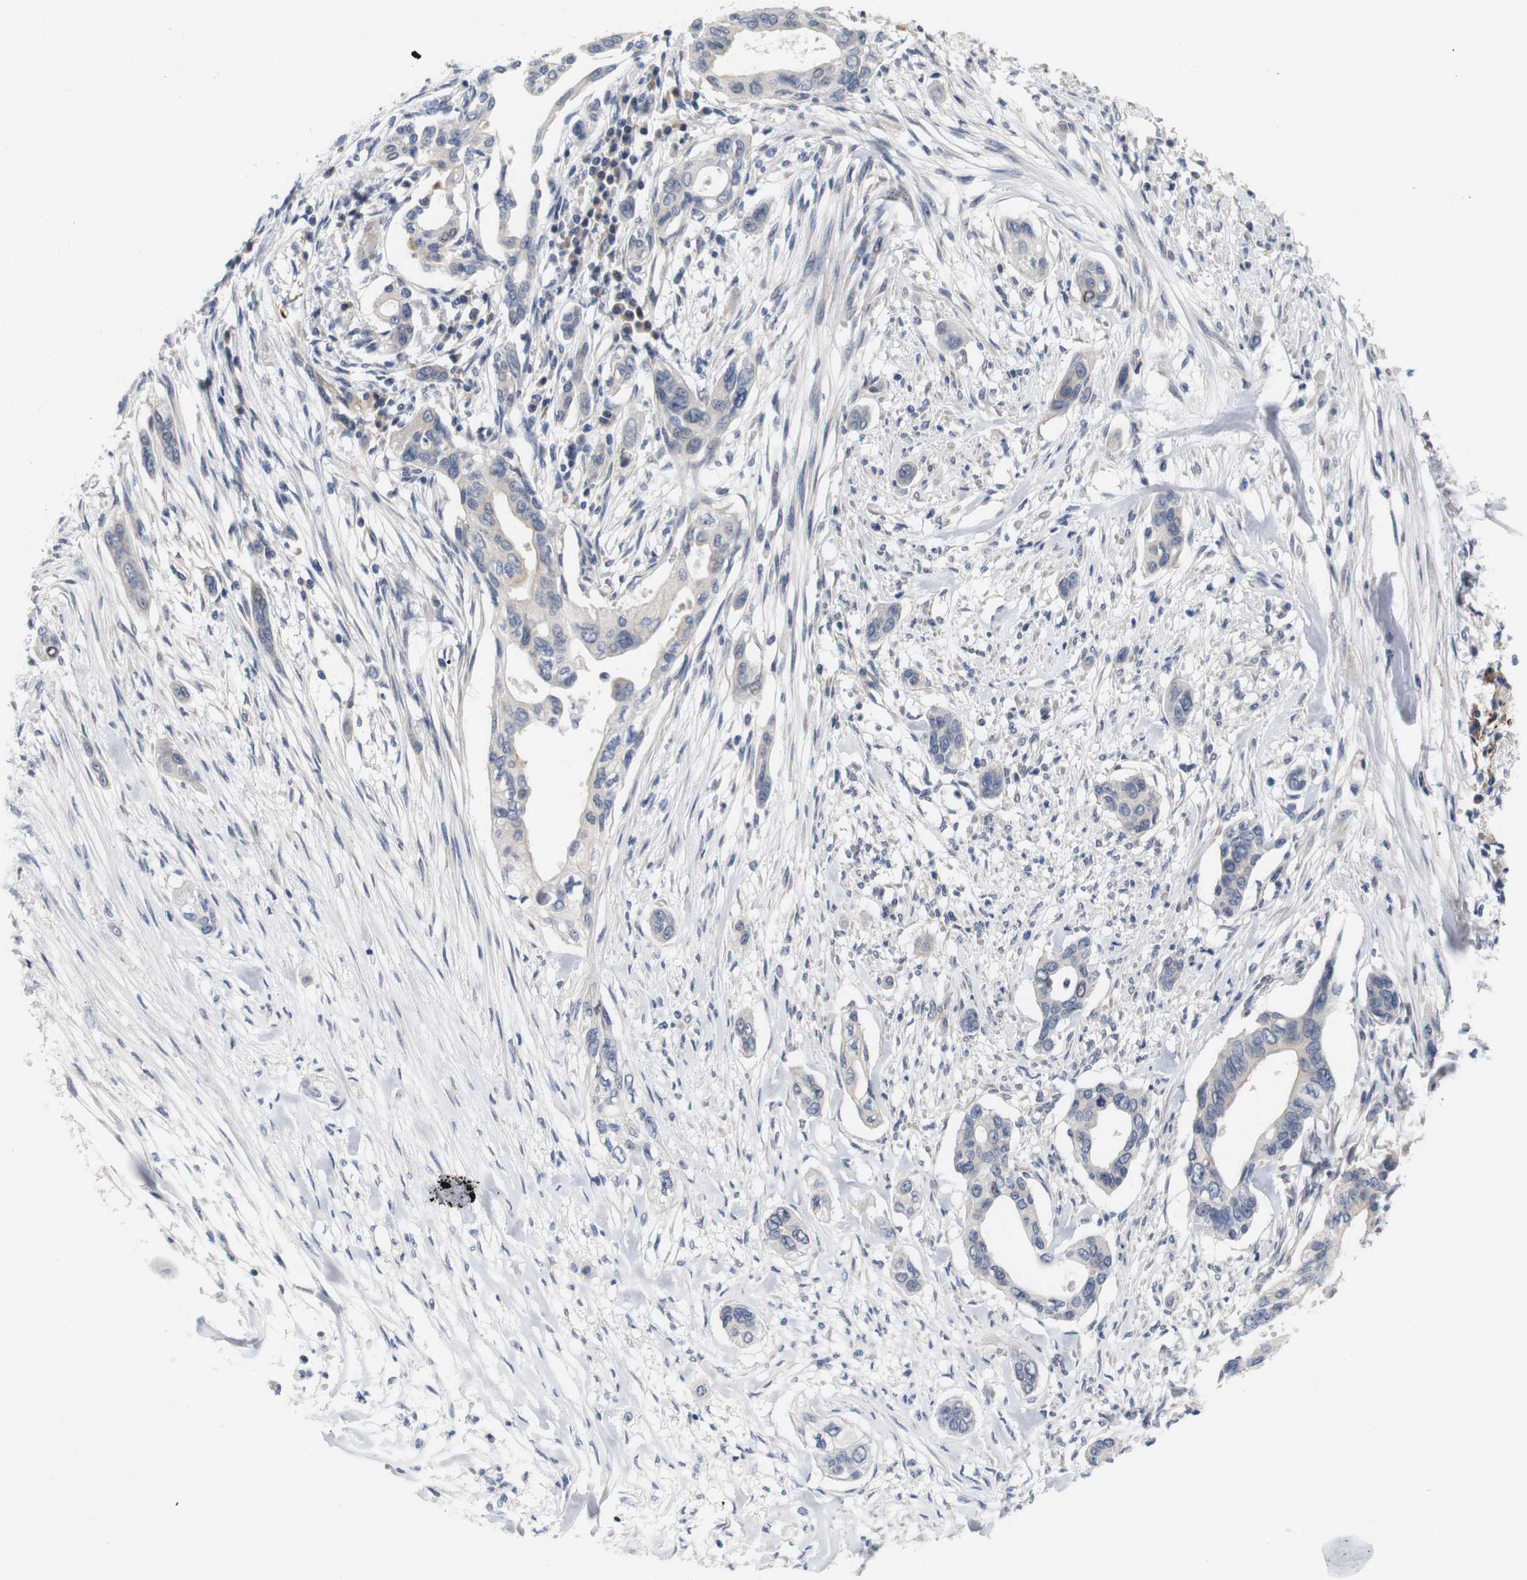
{"staining": {"intensity": "weak", "quantity": "<25%", "location": "cytoplasmic/membranous"}, "tissue": "pancreatic cancer", "cell_type": "Tumor cells", "image_type": "cancer", "snomed": [{"axis": "morphology", "description": "Adenocarcinoma, NOS"}, {"axis": "topography", "description": "Pancreas"}], "caption": "Immunohistochemical staining of pancreatic adenocarcinoma demonstrates no significant positivity in tumor cells.", "gene": "CYB561", "patient": {"sex": "female", "age": 60}}